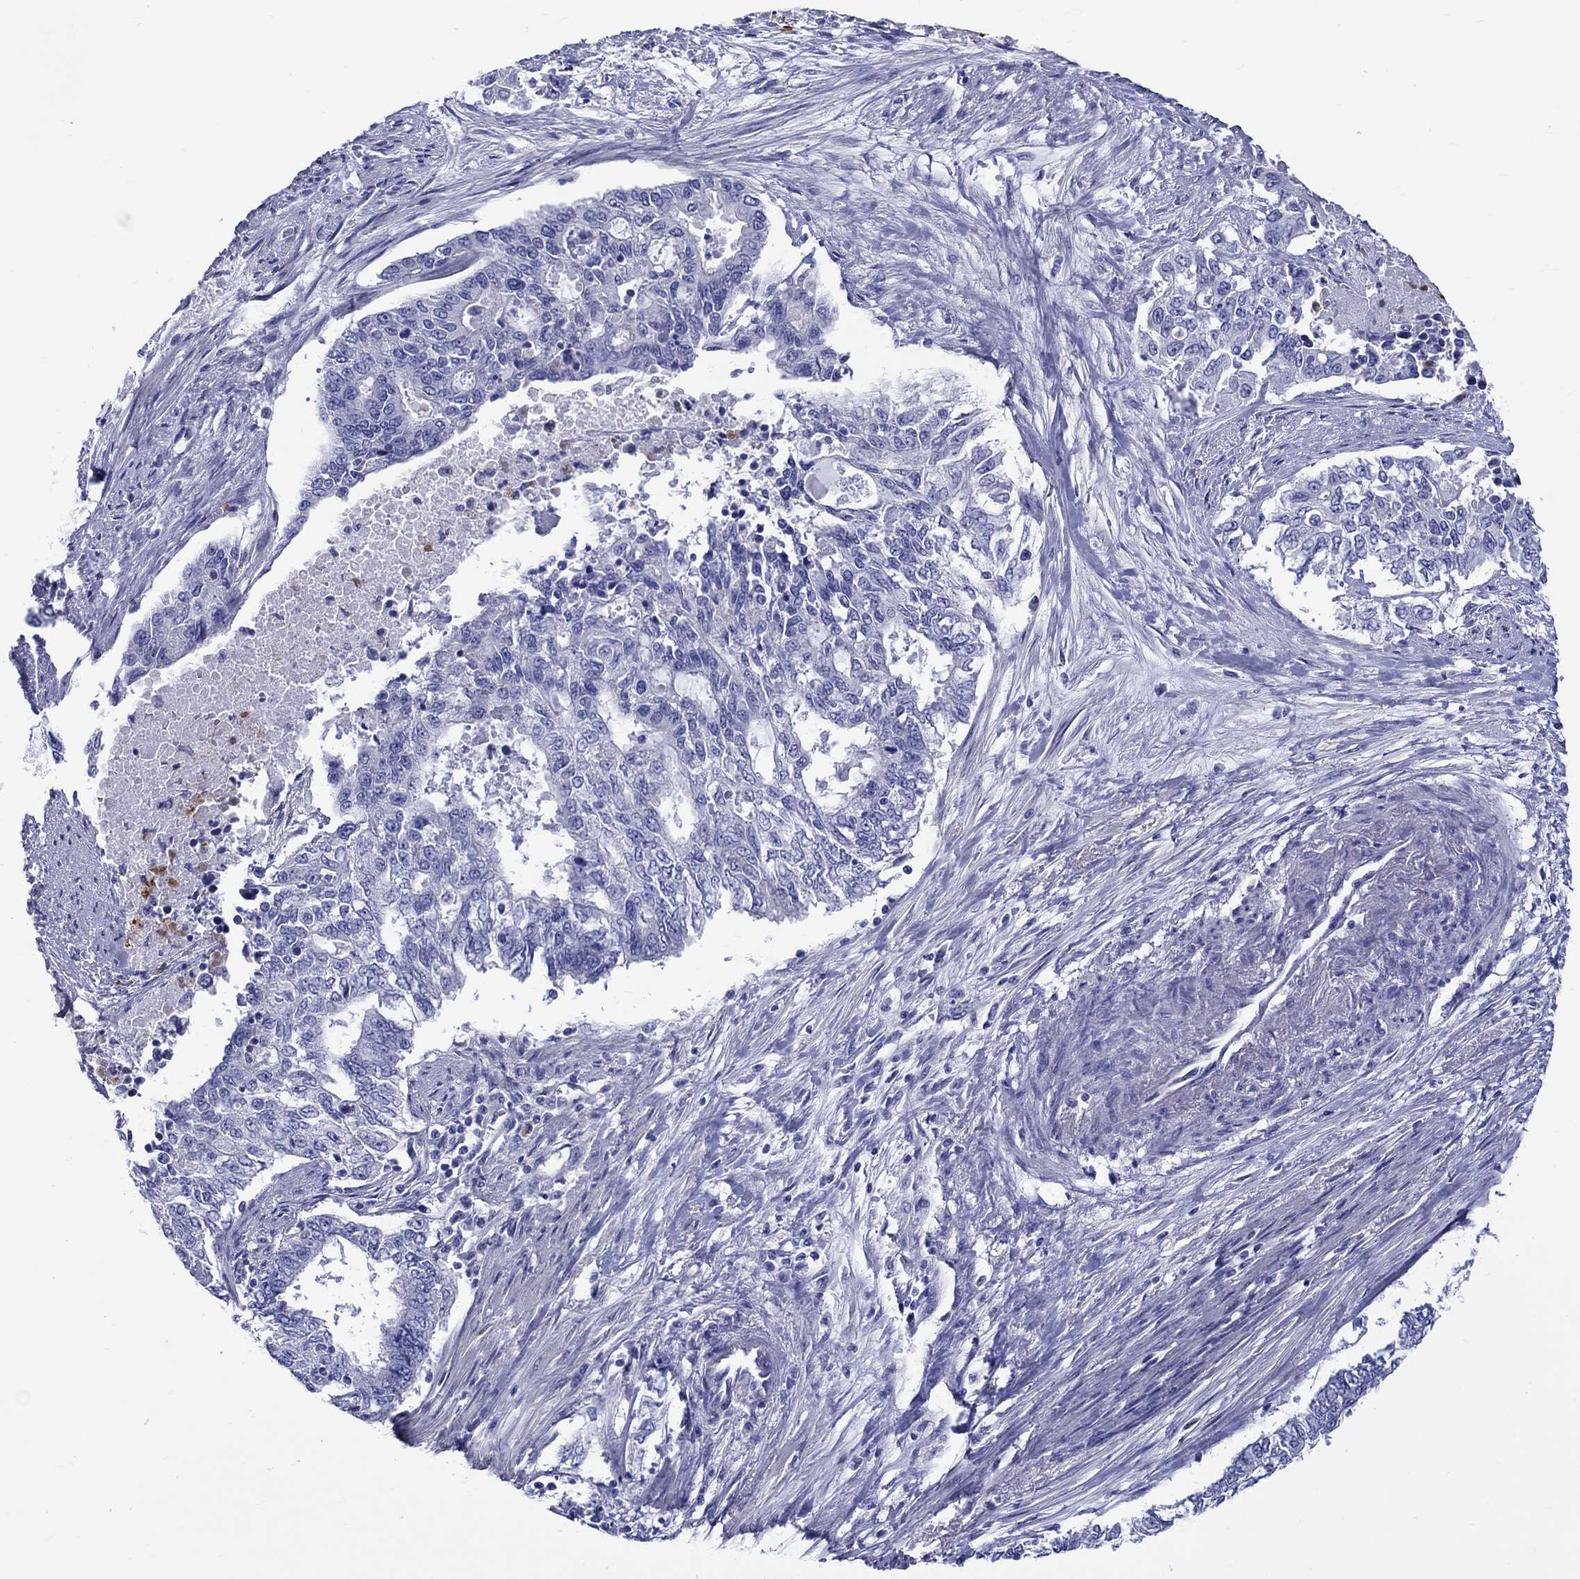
{"staining": {"intensity": "negative", "quantity": "none", "location": "none"}, "tissue": "endometrial cancer", "cell_type": "Tumor cells", "image_type": "cancer", "snomed": [{"axis": "morphology", "description": "Adenocarcinoma, NOS"}, {"axis": "topography", "description": "Uterus"}], "caption": "IHC histopathology image of neoplastic tissue: human adenocarcinoma (endometrial) stained with DAB (3,3'-diaminobenzidine) displays no significant protein staining in tumor cells. Nuclei are stained in blue.", "gene": "SH2D7", "patient": {"sex": "female", "age": 59}}